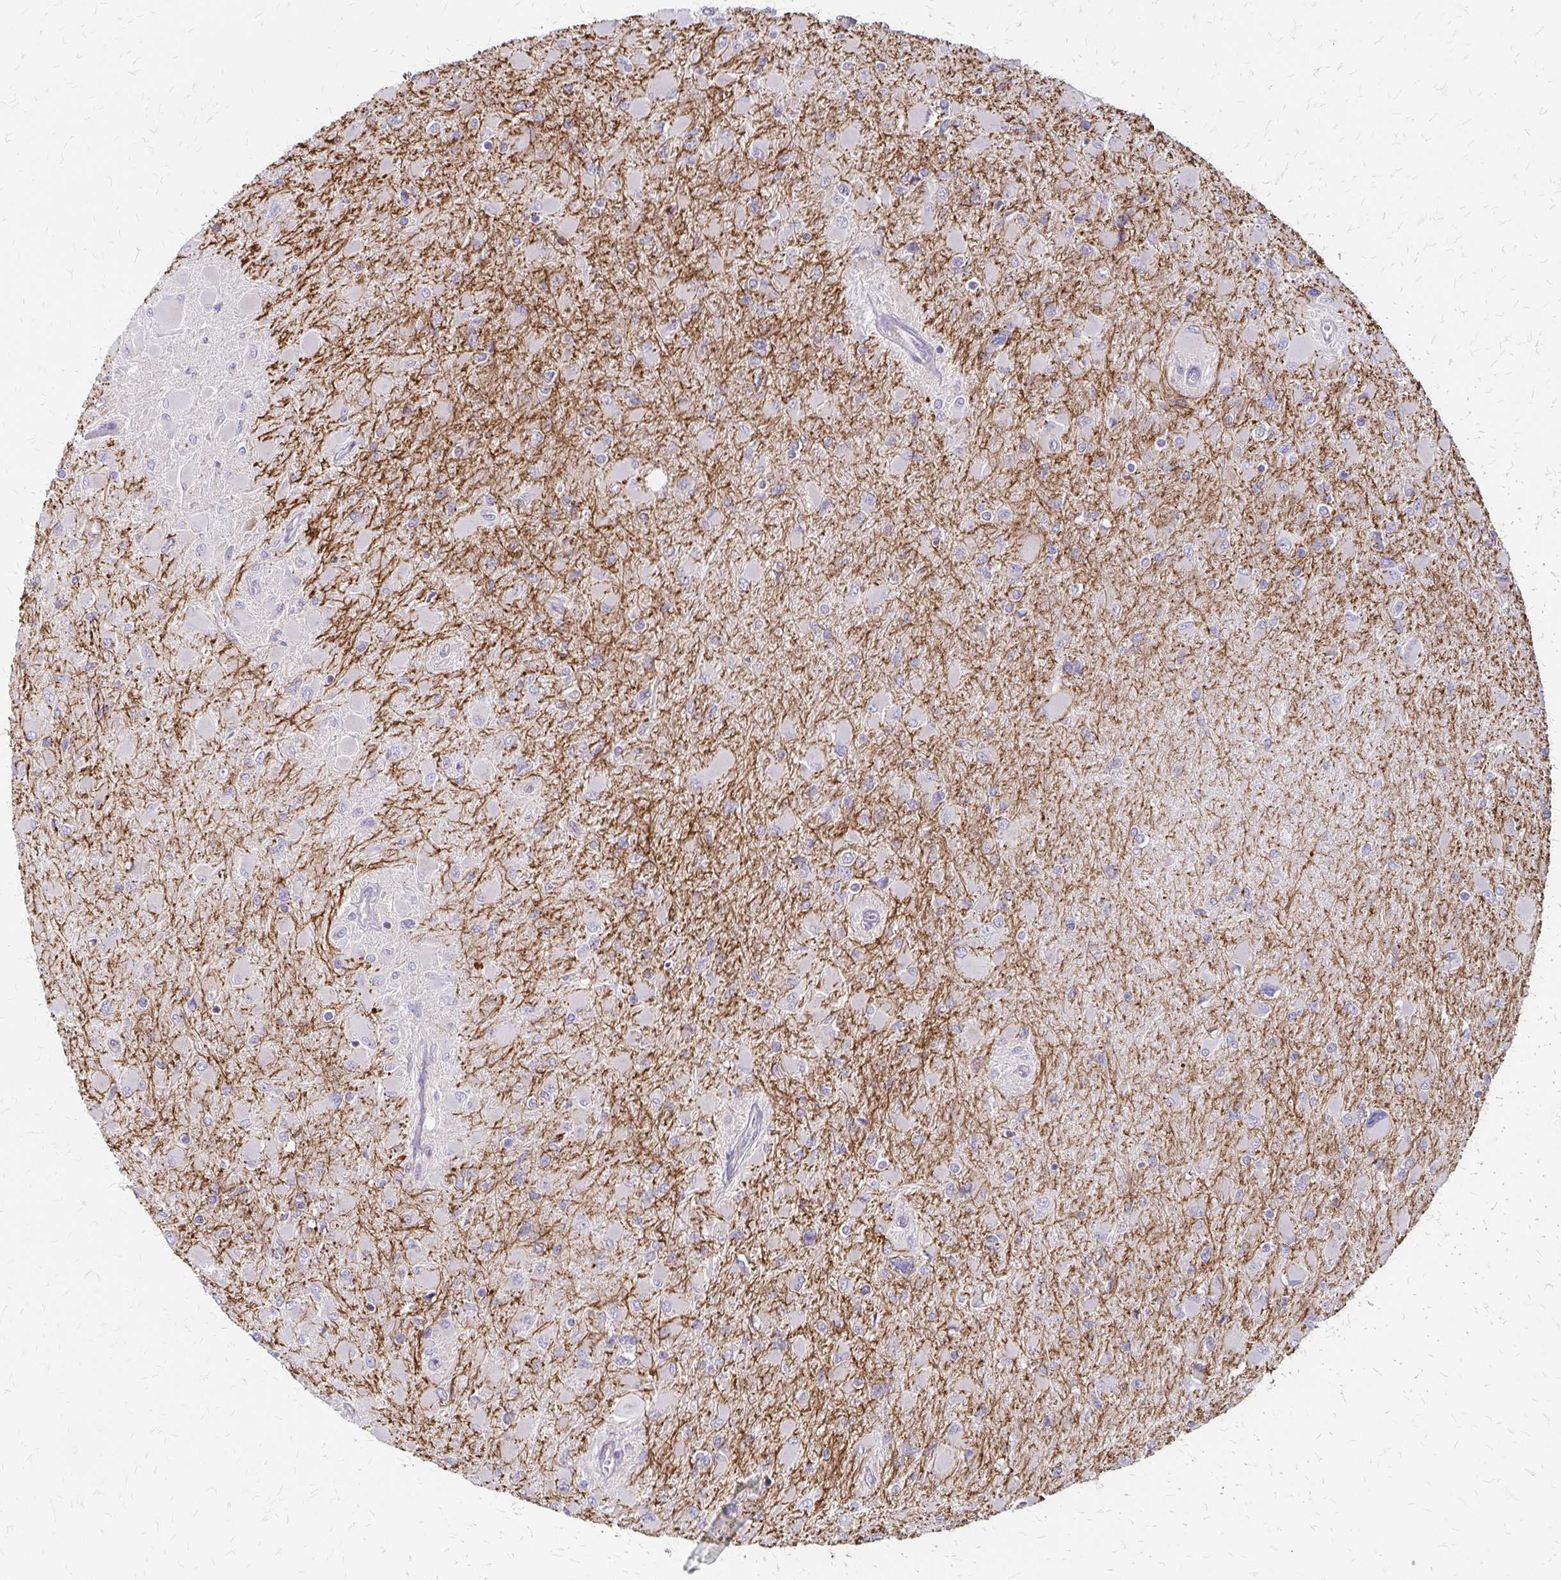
{"staining": {"intensity": "negative", "quantity": "none", "location": "none"}, "tissue": "glioma", "cell_type": "Tumor cells", "image_type": "cancer", "snomed": [{"axis": "morphology", "description": "Glioma, malignant, High grade"}, {"axis": "topography", "description": "Cerebral cortex"}], "caption": "Glioma was stained to show a protein in brown. There is no significant staining in tumor cells.", "gene": "ZNF383", "patient": {"sex": "female", "age": 36}}